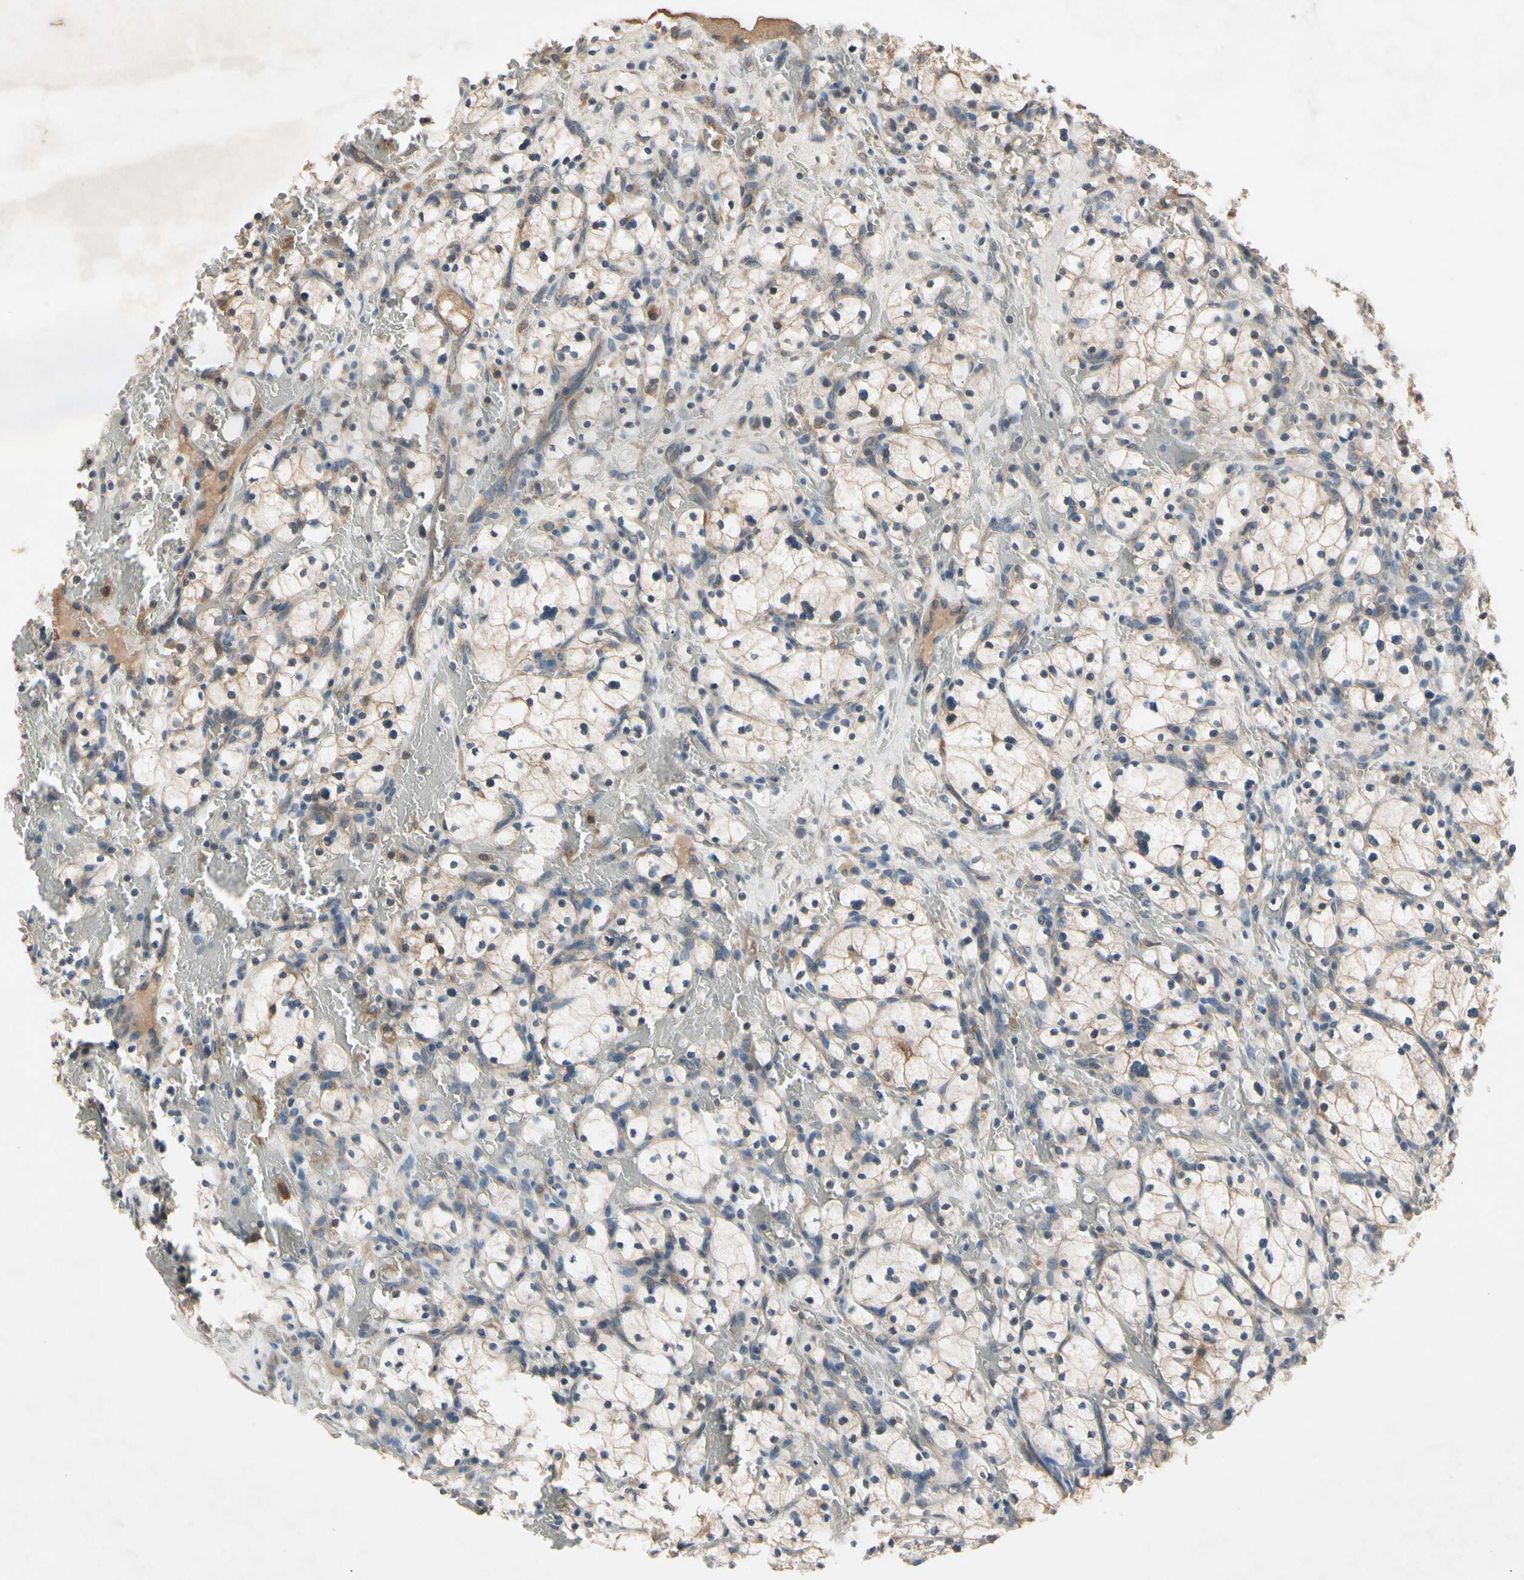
{"staining": {"intensity": "weak", "quantity": ">75%", "location": "cytoplasmic/membranous"}, "tissue": "renal cancer", "cell_type": "Tumor cells", "image_type": "cancer", "snomed": [{"axis": "morphology", "description": "Adenocarcinoma, NOS"}, {"axis": "topography", "description": "Kidney"}], "caption": "This histopathology image displays adenocarcinoma (renal) stained with IHC to label a protein in brown. The cytoplasmic/membranous of tumor cells show weak positivity for the protein. Nuclei are counter-stained blue.", "gene": "NSF", "patient": {"sex": "female", "age": 83}}